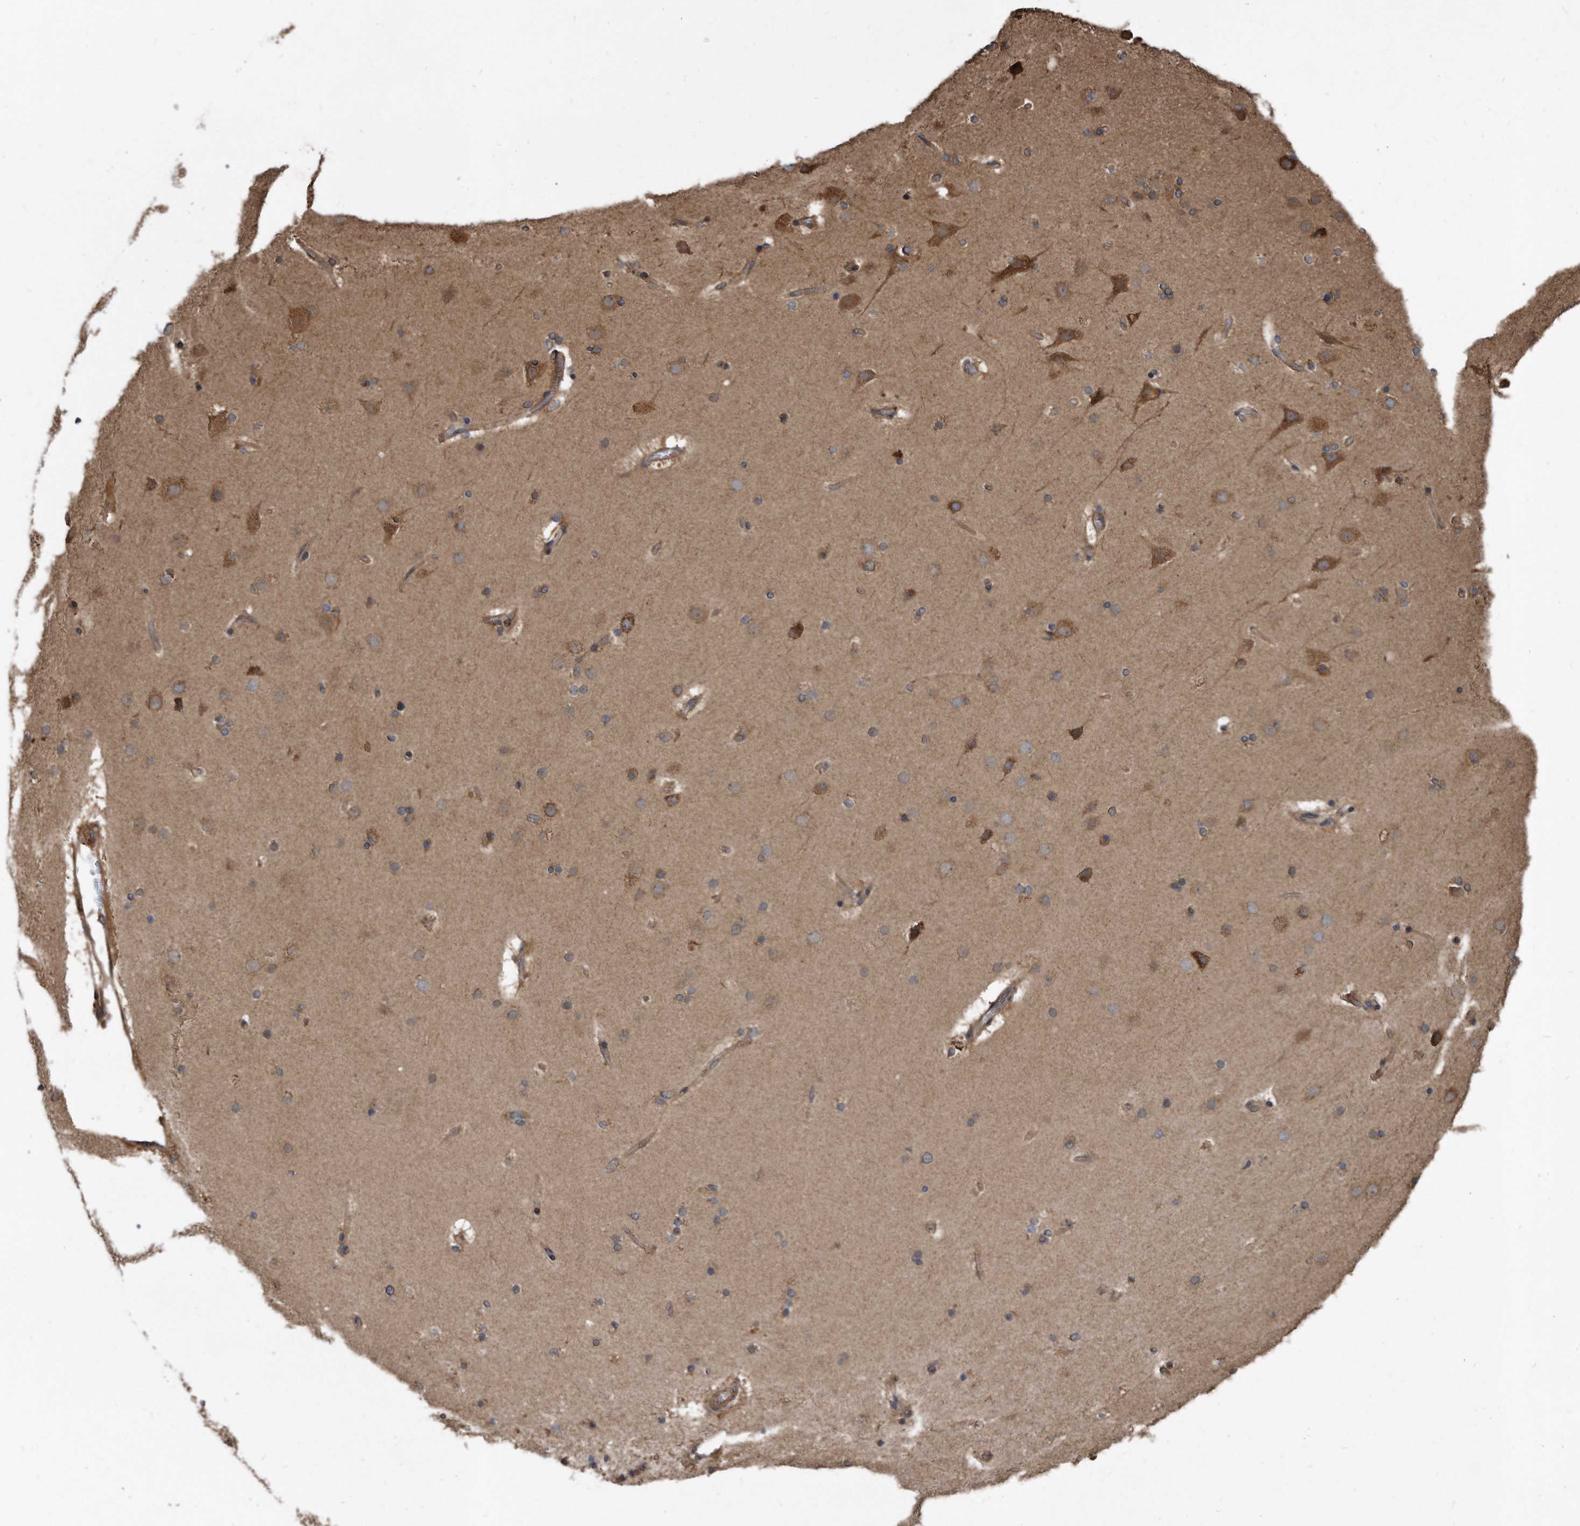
{"staining": {"intensity": "moderate", "quantity": ">75%", "location": "cytoplasmic/membranous"}, "tissue": "cerebral cortex", "cell_type": "Endothelial cells", "image_type": "normal", "snomed": [{"axis": "morphology", "description": "Normal tissue, NOS"}, {"axis": "topography", "description": "Cerebral cortex"}], "caption": "Immunohistochemical staining of unremarkable human cerebral cortex displays moderate cytoplasmic/membranous protein staining in about >75% of endothelial cells.", "gene": "FAM136A", "patient": {"sex": "male", "age": 57}}